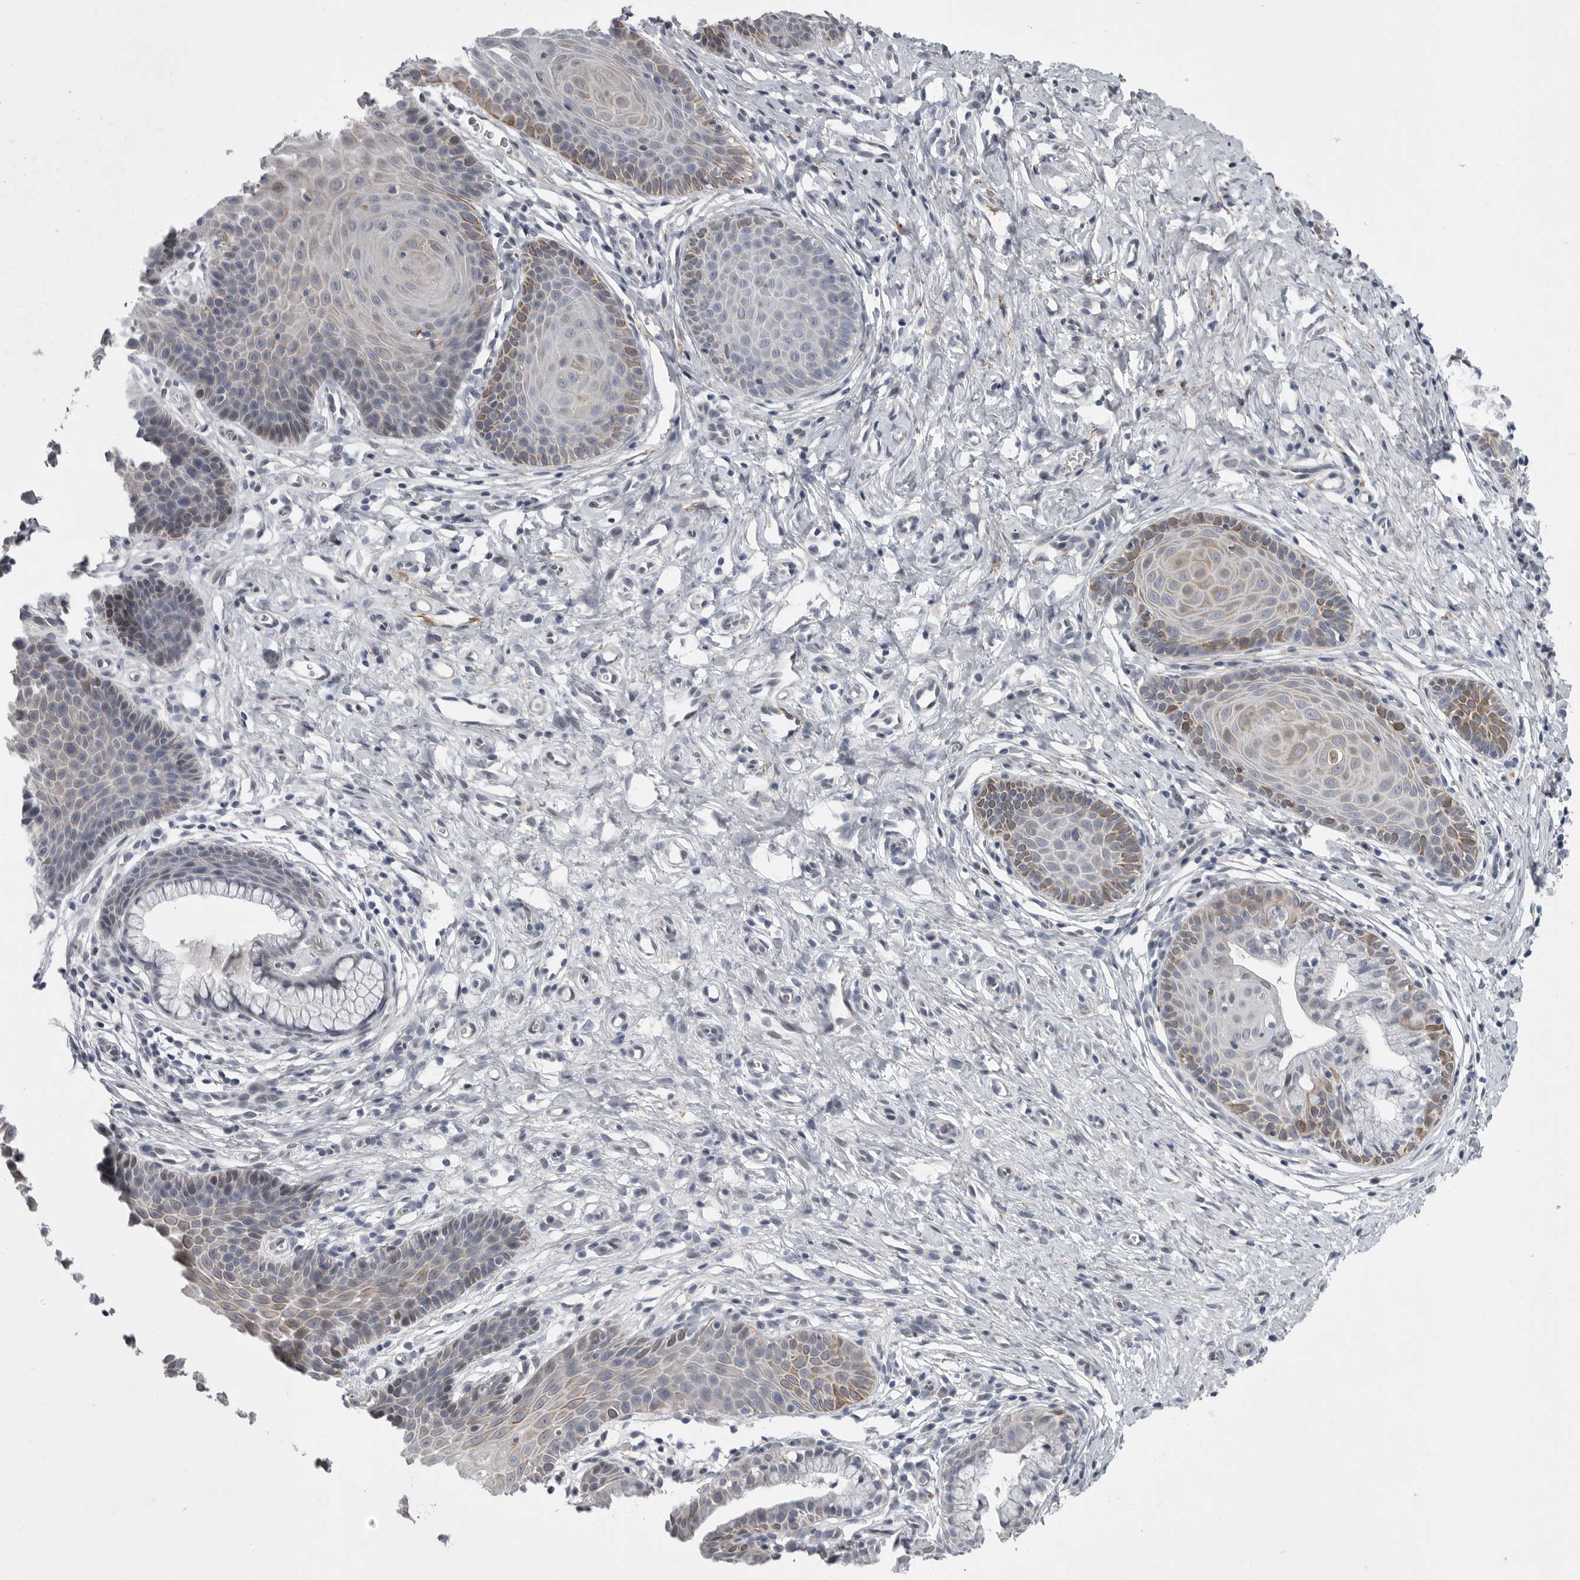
{"staining": {"intensity": "moderate", "quantity": "<25%", "location": "cytoplasmic/membranous"}, "tissue": "cervix", "cell_type": "Glandular cells", "image_type": "normal", "snomed": [{"axis": "morphology", "description": "Normal tissue, NOS"}, {"axis": "topography", "description": "Cervix"}], "caption": "Moderate cytoplasmic/membranous staining is seen in about <25% of glandular cells in unremarkable cervix.", "gene": "CRP", "patient": {"sex": "female", "age": 36}}